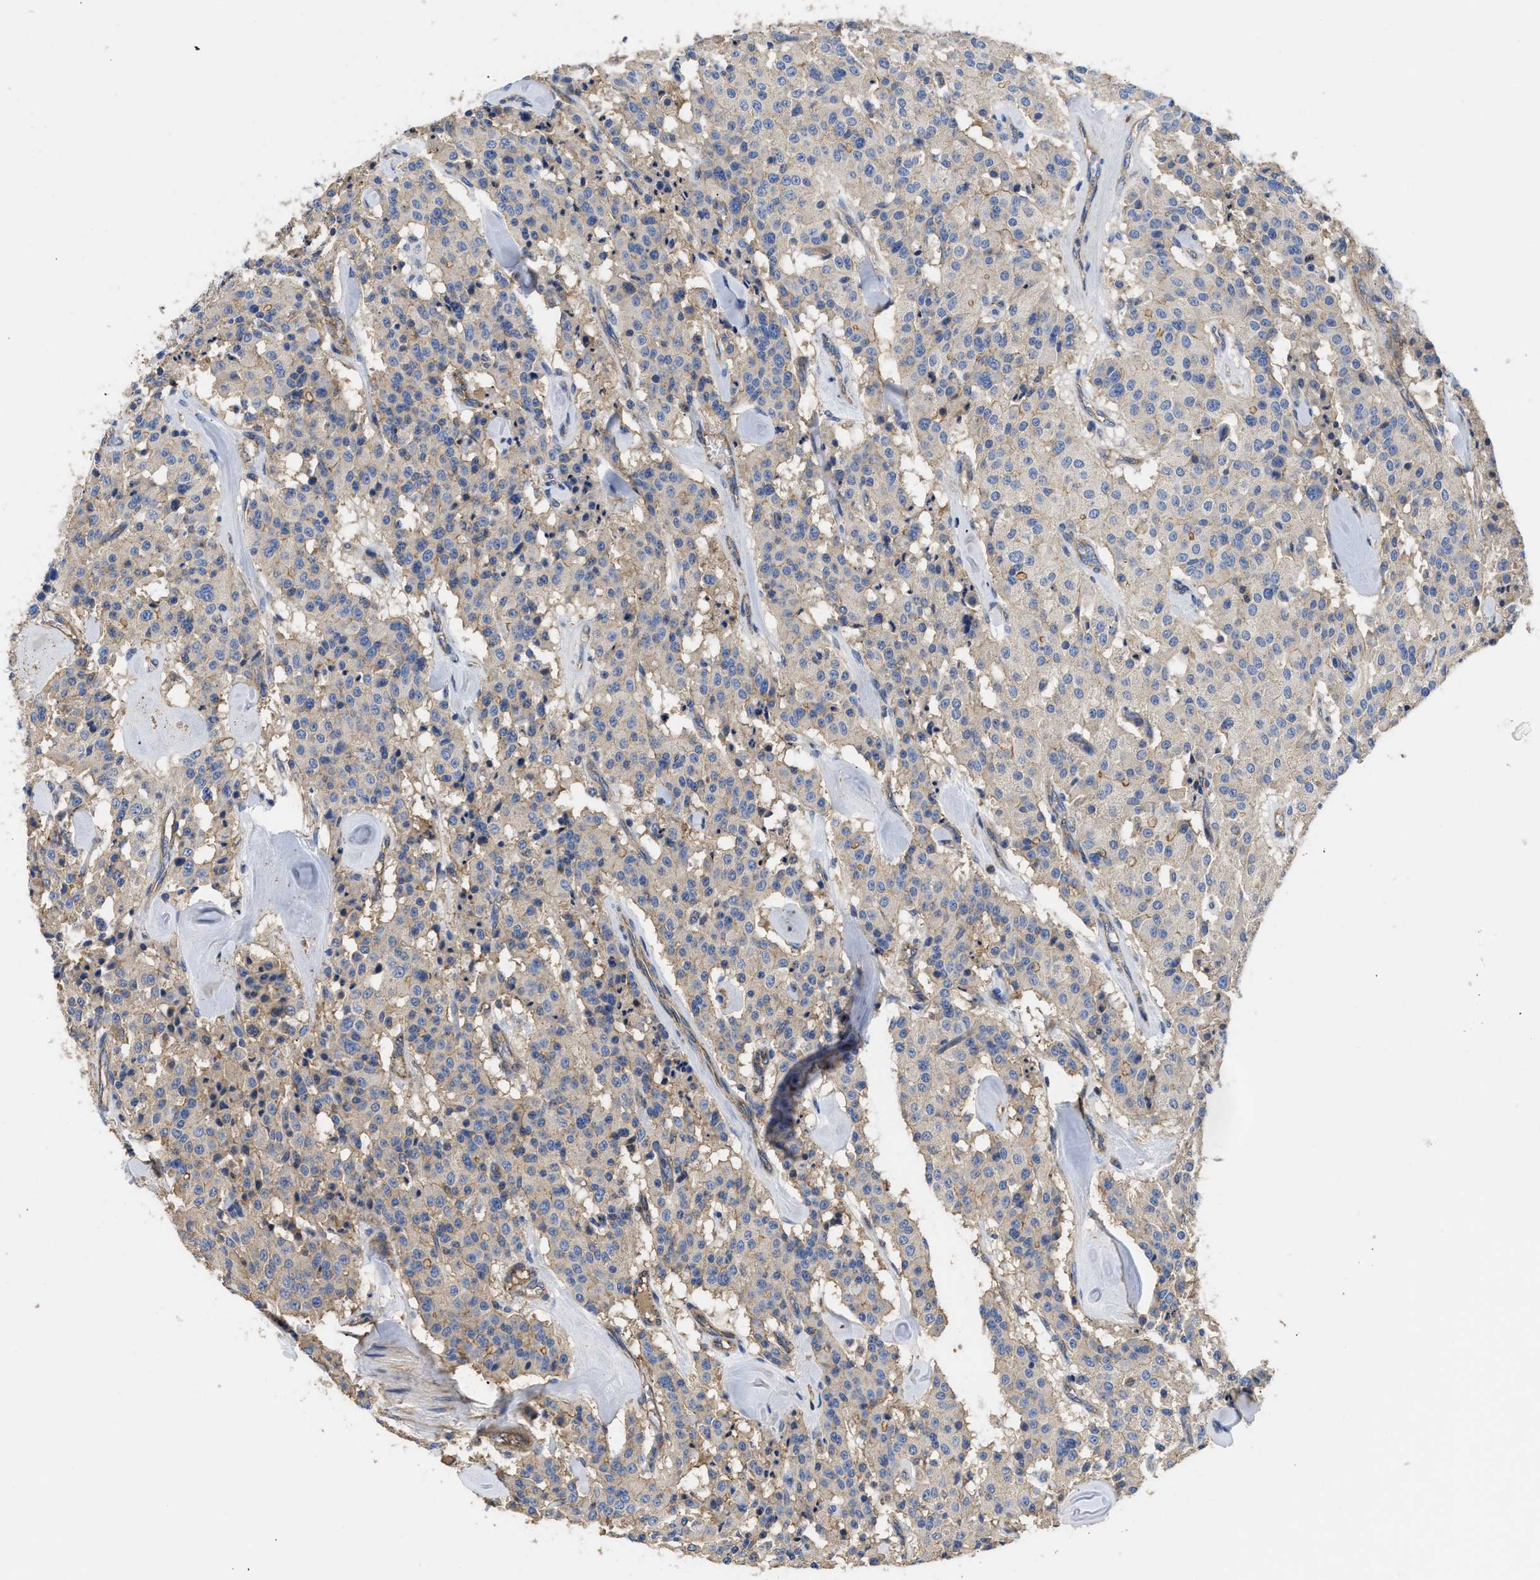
{"staining": {"intensity": "negative", "quantity": "none", "location": "none"}, "tissue": "carcinoid", "cell_type": "Tumor cells", "image_type": "cancer", "snomed": [{"axis": "morphology", "description": "Carcinoid, malignant, NOS"}, {"axis": "topography", "description": "Lung"}], "caption": "Protein analysis of malignant carcinoid displays no significant positivity in tumor cells.", "gene": "USP4", "patient": {"sex": "male", "age": 30}}